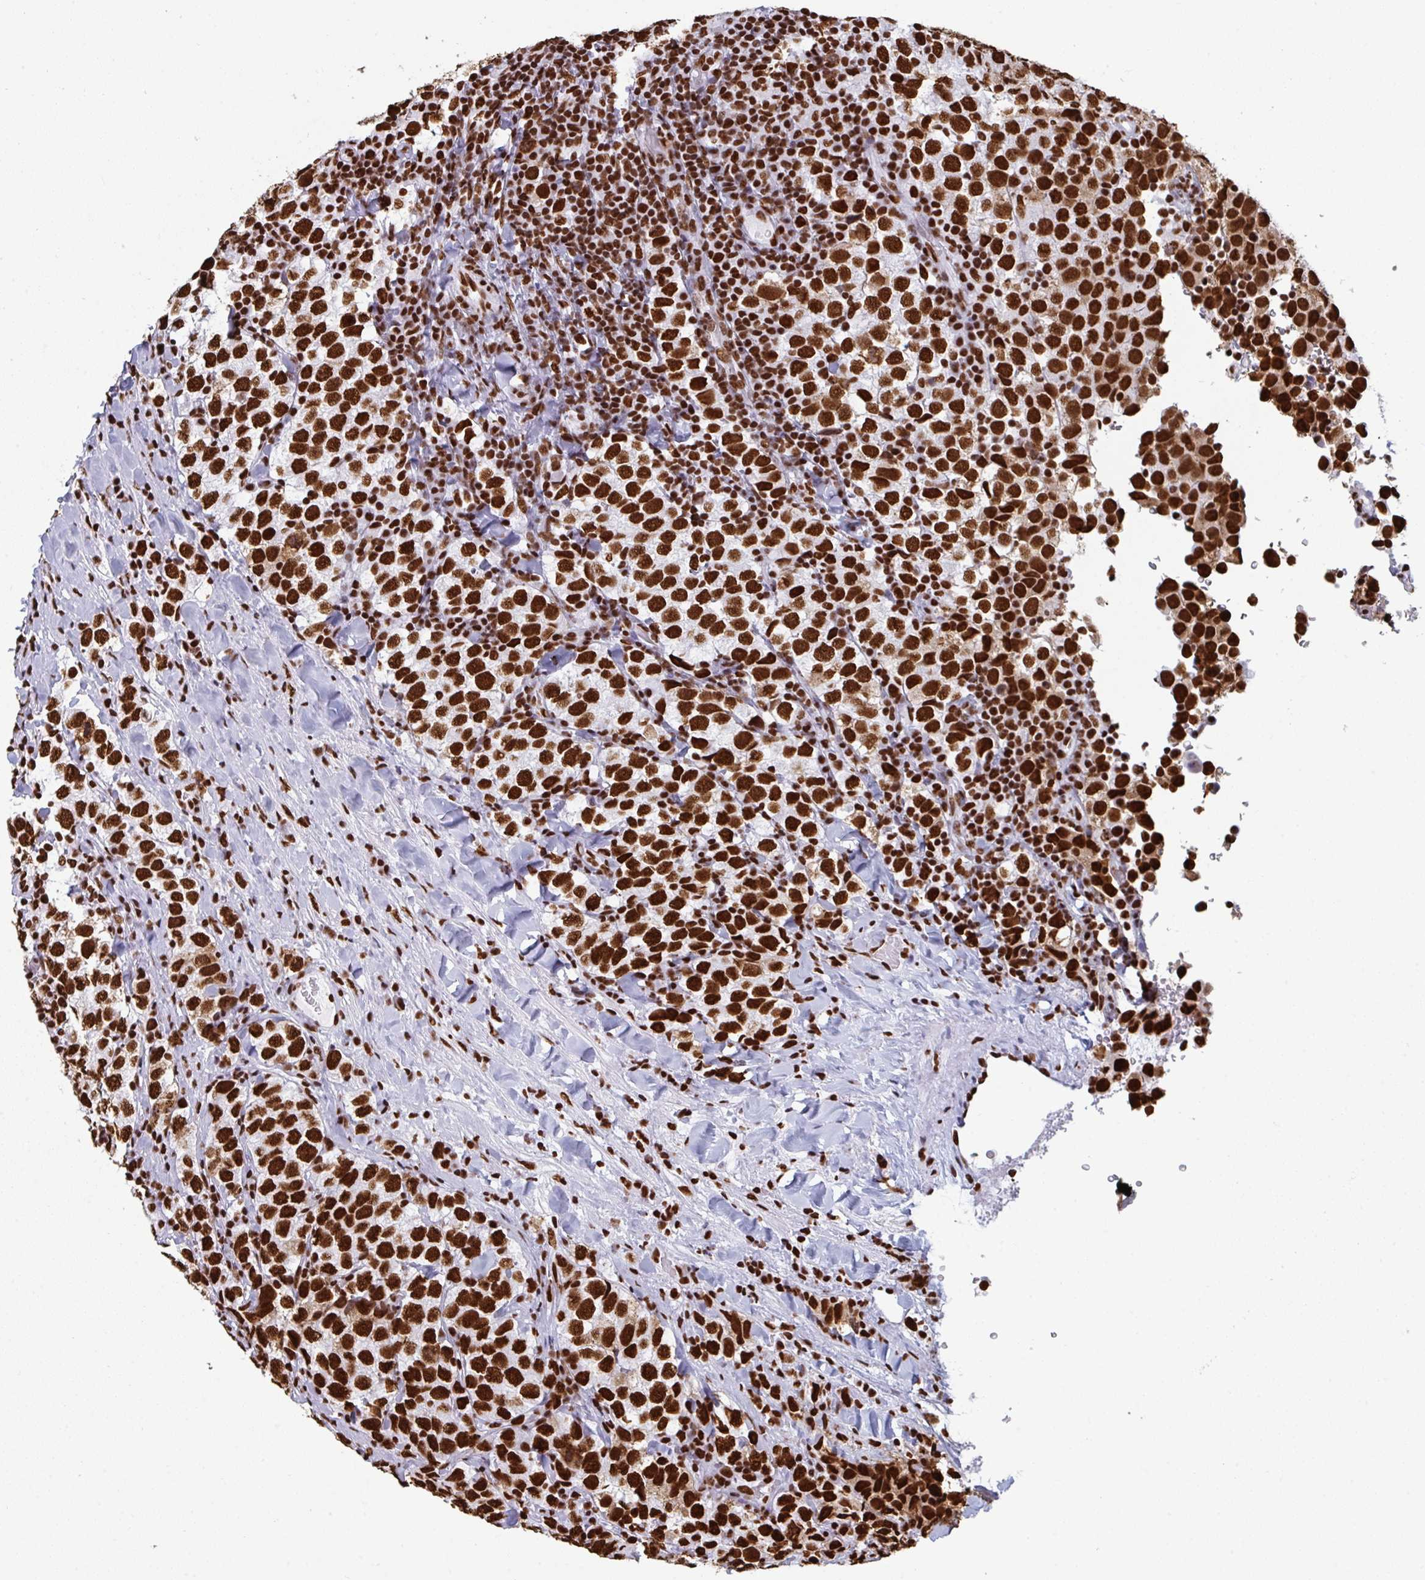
{"staining": {"intensity": "strong", "quantity": ">75%", "location": "nuclear"}, "tissue": "testis cancer", "cell_type": "Tumor cells", "image_type": "cancer", "snomed": [{"axis": "morphology", "description": "Seminoma, NOS"}, {"axis": "topography", "description": "Testis"}], "caption": "Testis cancer (seminoma) stained with DAB immunohistochemistry (IHC) demonstrates high levels of strong nuclear expression in about >75% of tumor cells.", "gene": "GAR1", "patient": {"sex": "male", "age": 34}}